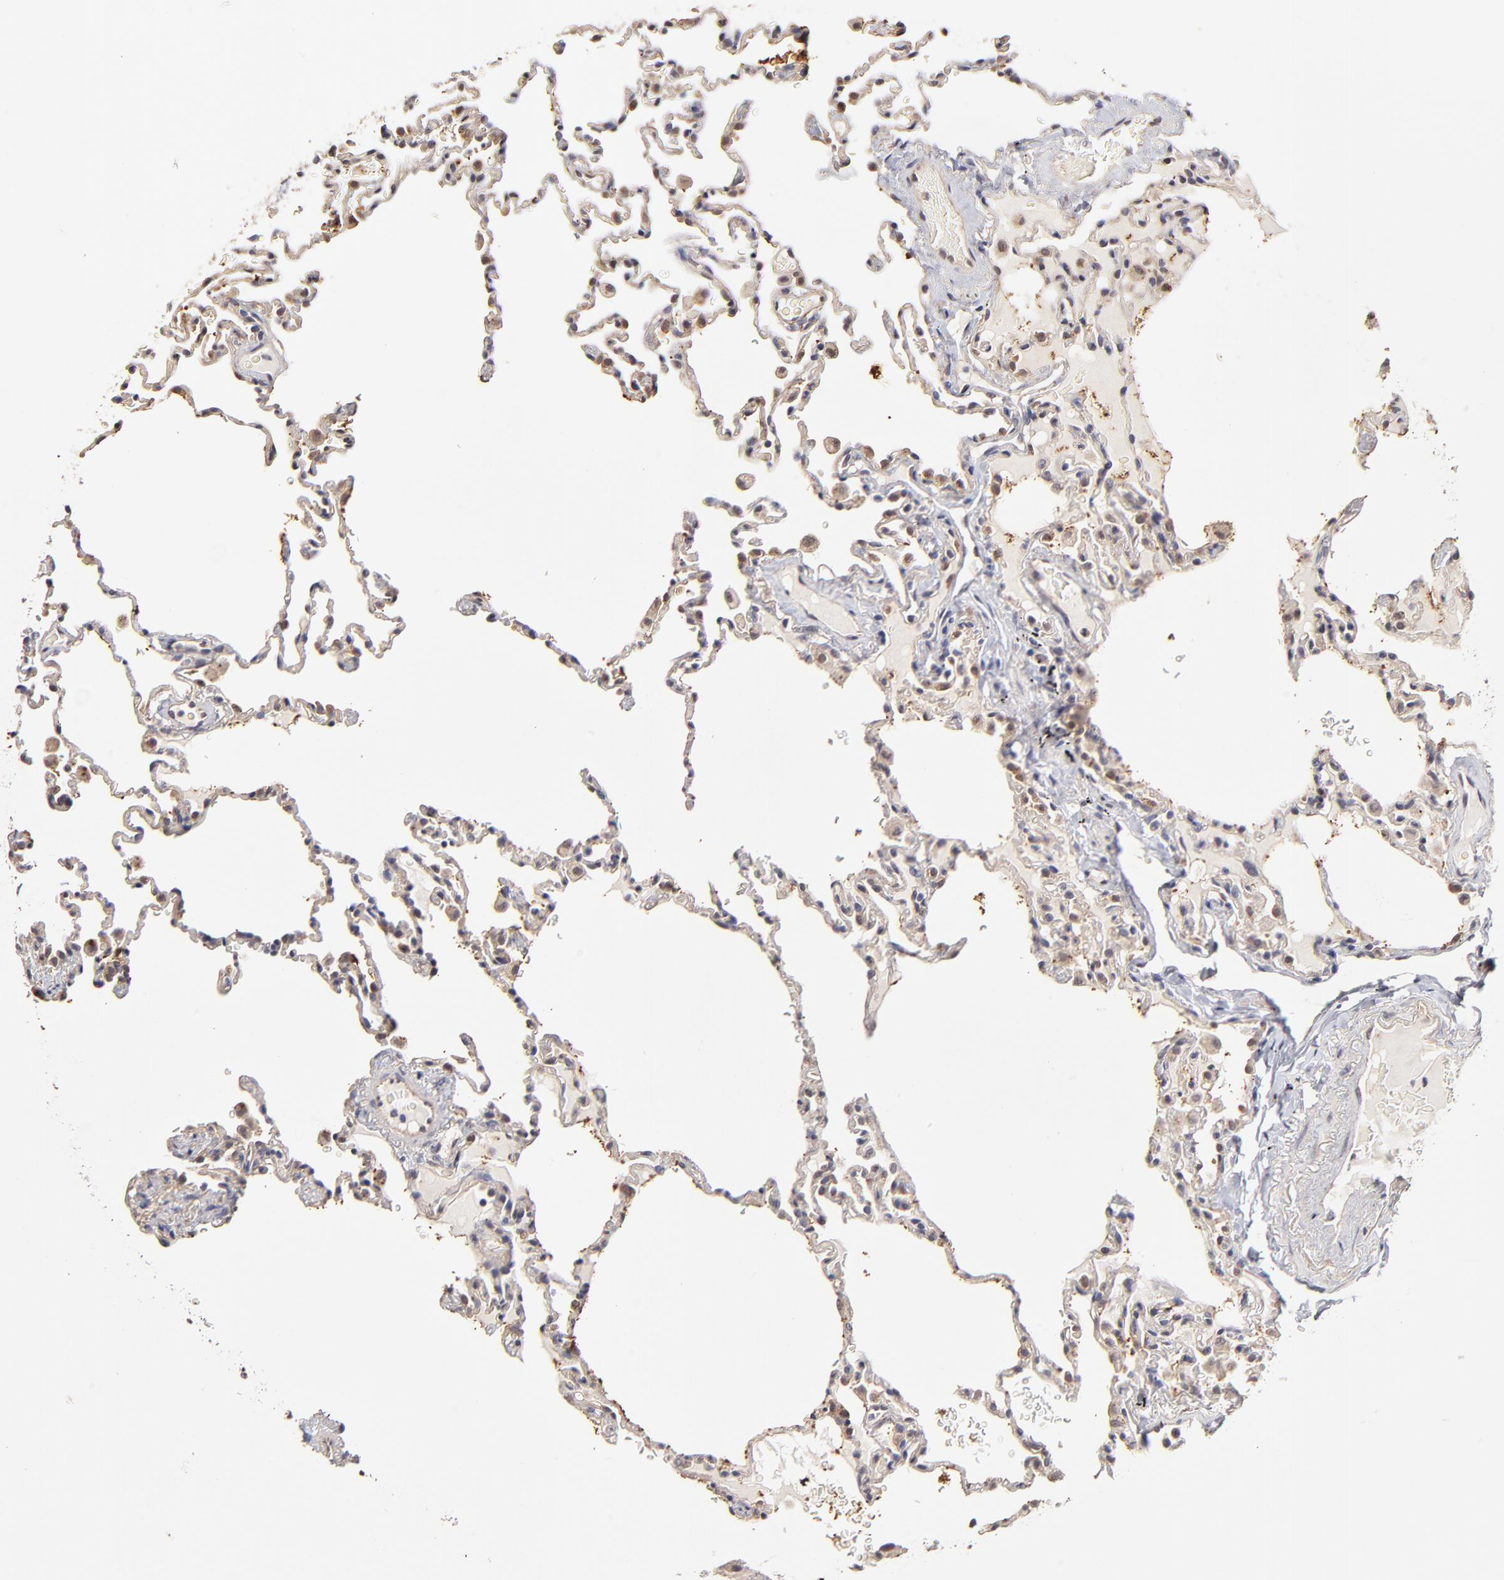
{"staining": {"intensity": "weak", "quantity": ">75%", "location": "cytoplasmic/membranous"}, "tissue": "lung", "cell_type": "Alveolar cells", "image_type": "normal", "snomed": [{"axis": "morphology", "description": "Normal tissue, NOS"}, {"axis": "topography", "description": "Lung"}], "caption": "This histopathology image reveals immunohistochemistry (IHC) staining of unremarkable lung, with low weak cytoplasmic/membranous expression in about >75% of alveolar cells.", "gene": "ZNF10", "patient": {"sex": "male", "age": 59}}